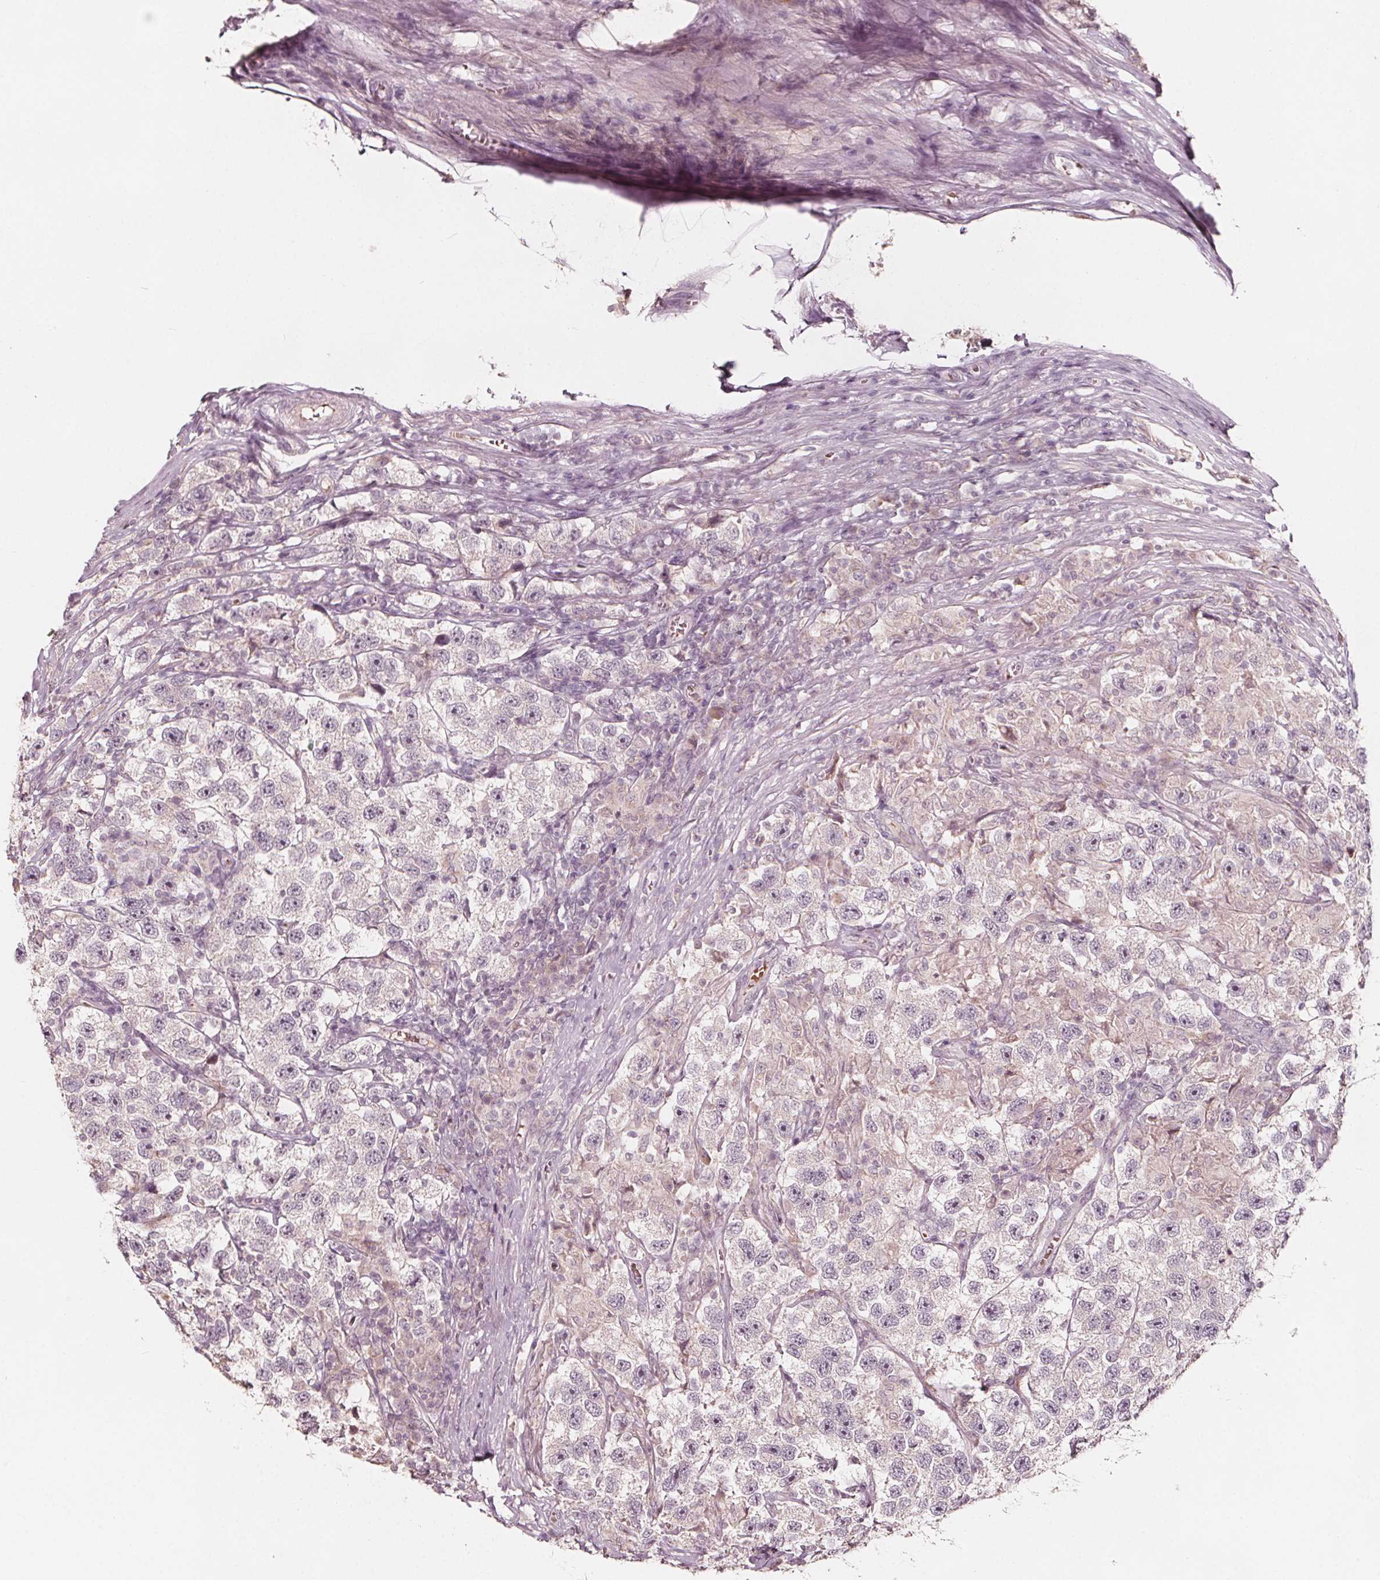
{"staining": {"intensity": "negative", "quantity": "none", "location": "none"}, "tissue": "testis cancer", "cell_type": "Tumor cells", "image_type": "cancer", "snomed": [{"axis": "morphology", "description": "Seminoma, NOS"}, {"axis": "topography", "description": "Testis"}], "caption": "DAB (3,3'-diaminobenzidine) immunohistochemical staining of human testis cancer displays no significant staining in tumor cells.", "gene": "NPC1L1", "patient": {"sex": "male", "age": 26}}